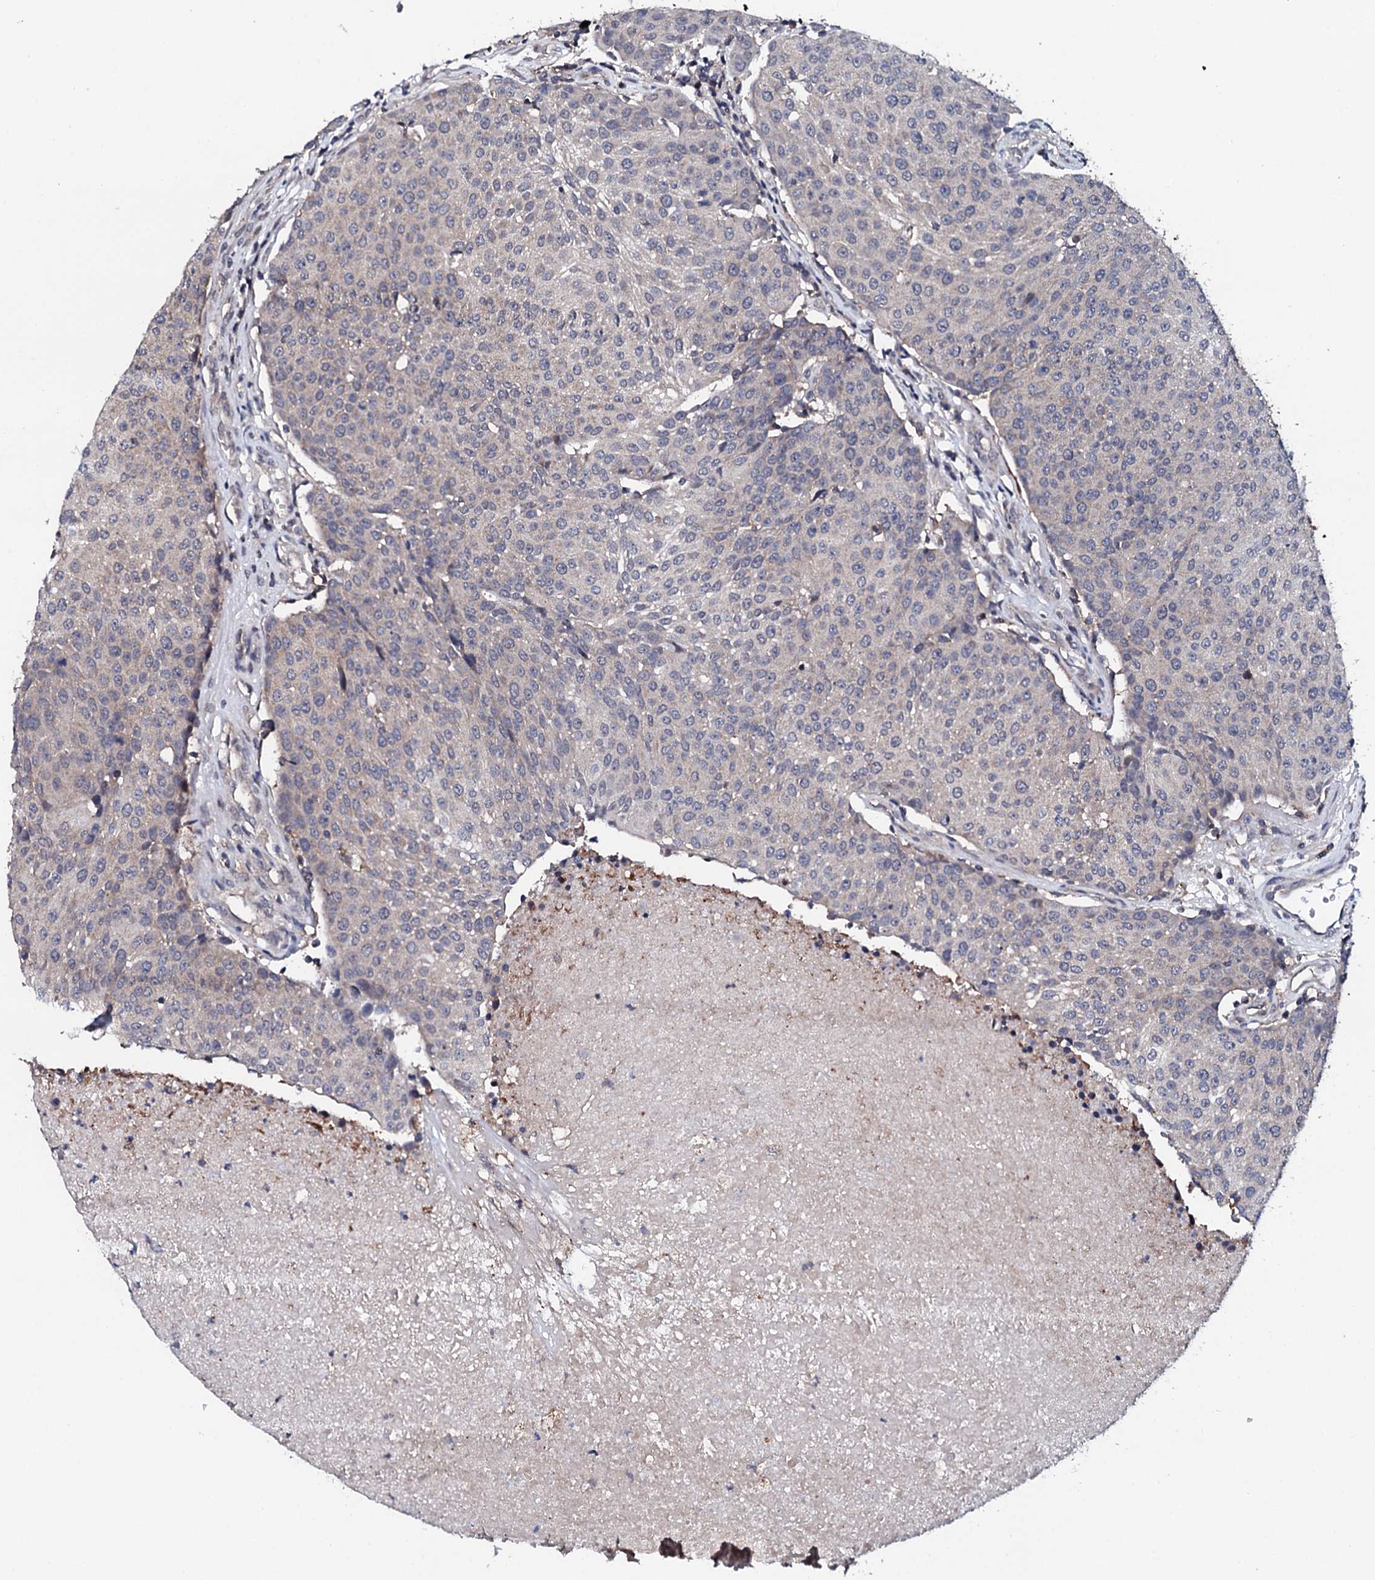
{"staining": {"intensity": "negative", "quantity": "none", "location": "none"}, "tissue": "urothelial cancer", "cell_type": "Tumor cells", "image_type": "cancer", "snomed": [{"axis": "morphology", "description": "Urothelial carcinoma, High grade"}, {"axis": "topography", "description": "Urinary bladder"}], "caption": "Urothelial cancer was stained to show a protein in brown. There is no significant expression in tumor cells. (DAB (3,3'-diaminobenzidine) immunohistochemistry (IHC) visualized using brightfield microscopy, high magnification).", "gene": "EDC3", "patient": {"sex": "female", "age": 85}}